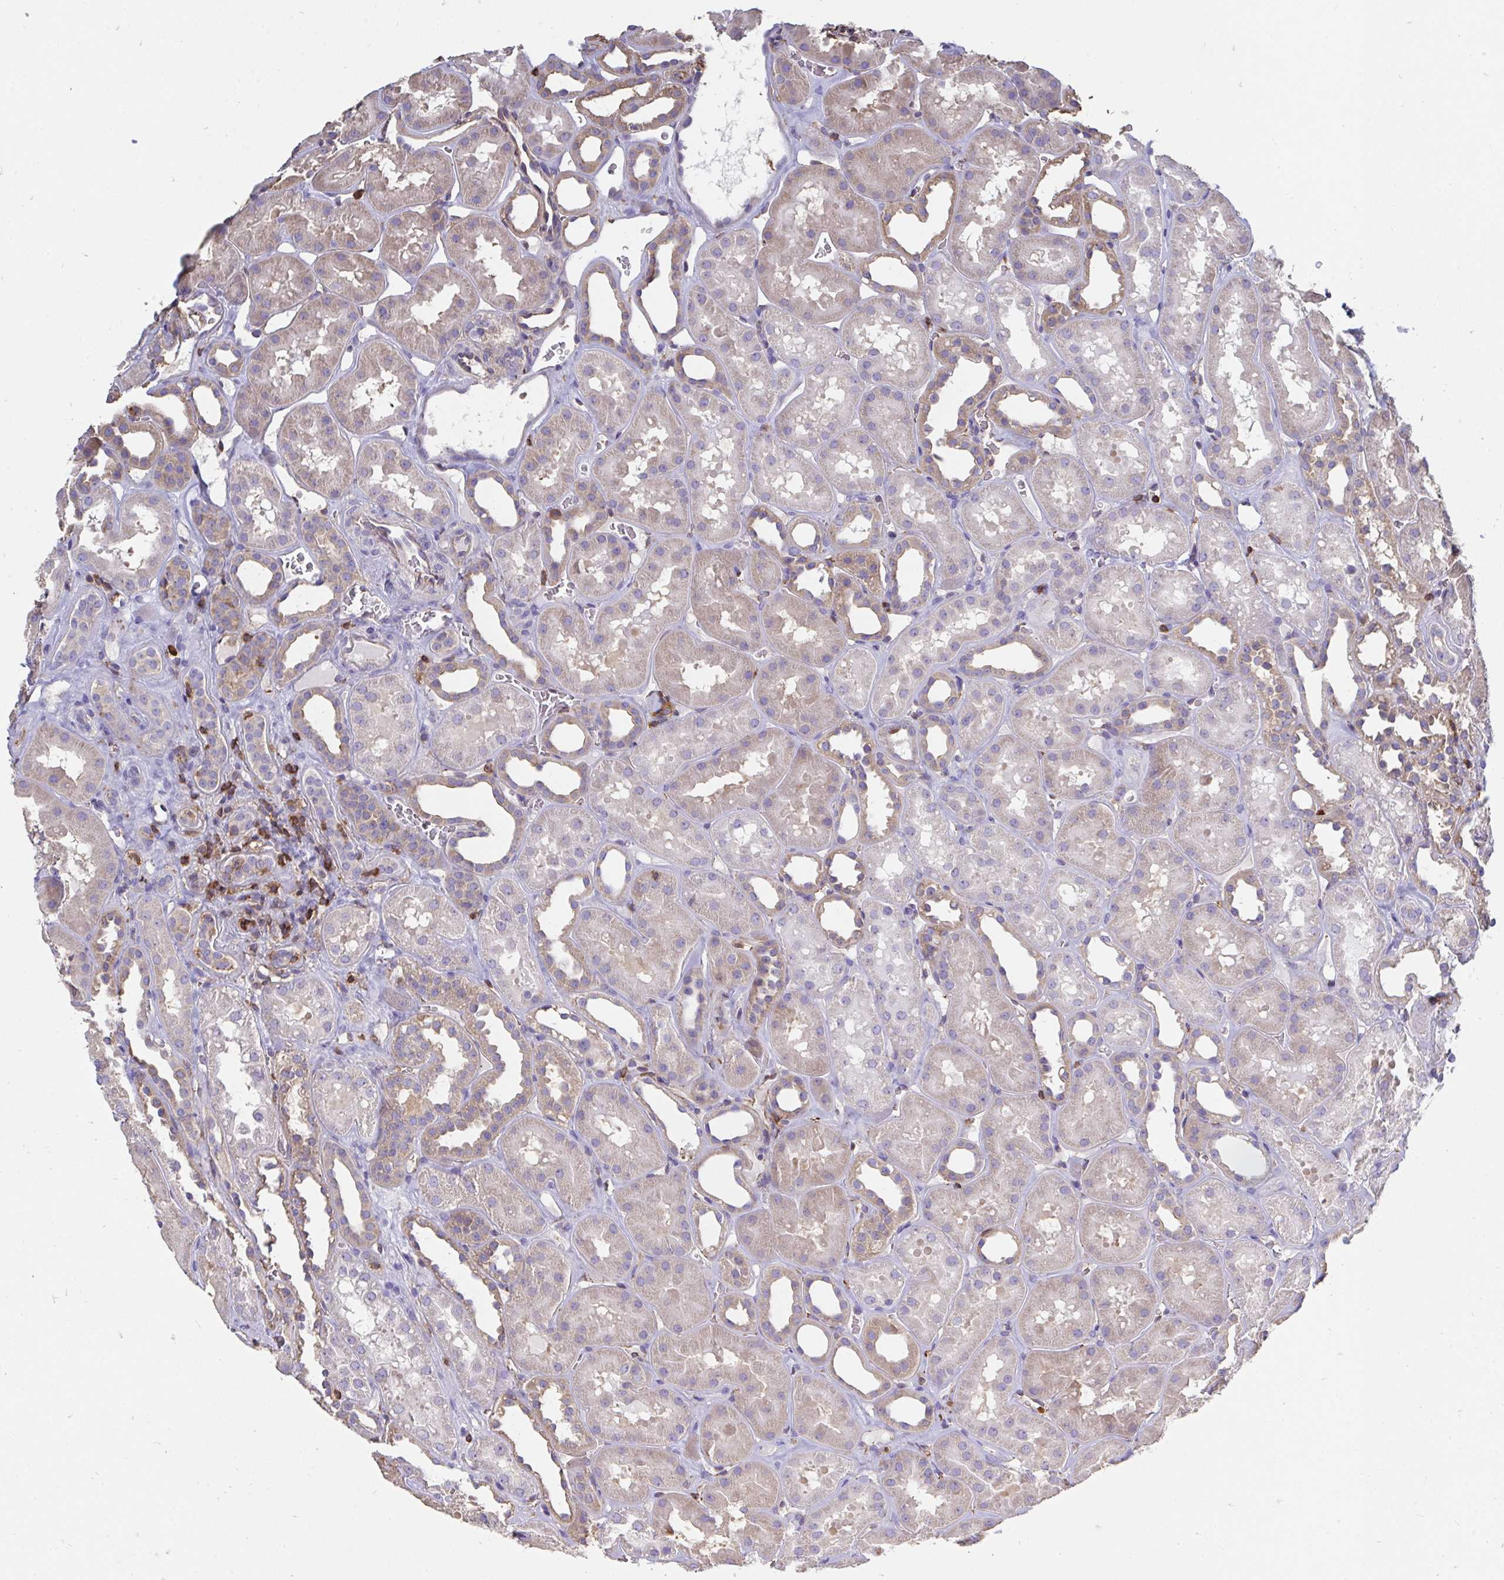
{"staining": {"intensity": "moderate", "quantity": "<25%", "location": "cytoplasmic/membranous"}, "tissue": "kidney", "cell_type": "Cells in glomeruli", "image_type": "normal", "snomed": [{"axis": "morphology", "description": "Normal tissue, NOS"}, {"axis": "topography", "description": "Kidney"}], "caption": "High-power microscopy captured an immunohistochemistry micrograph of benign kidney, revealing moderate cytoplasmic/membranous positivity in about <25% of cells in glomeruli.", "gene": "CFL1", "patient": {"sex": "female", "age": 41}}